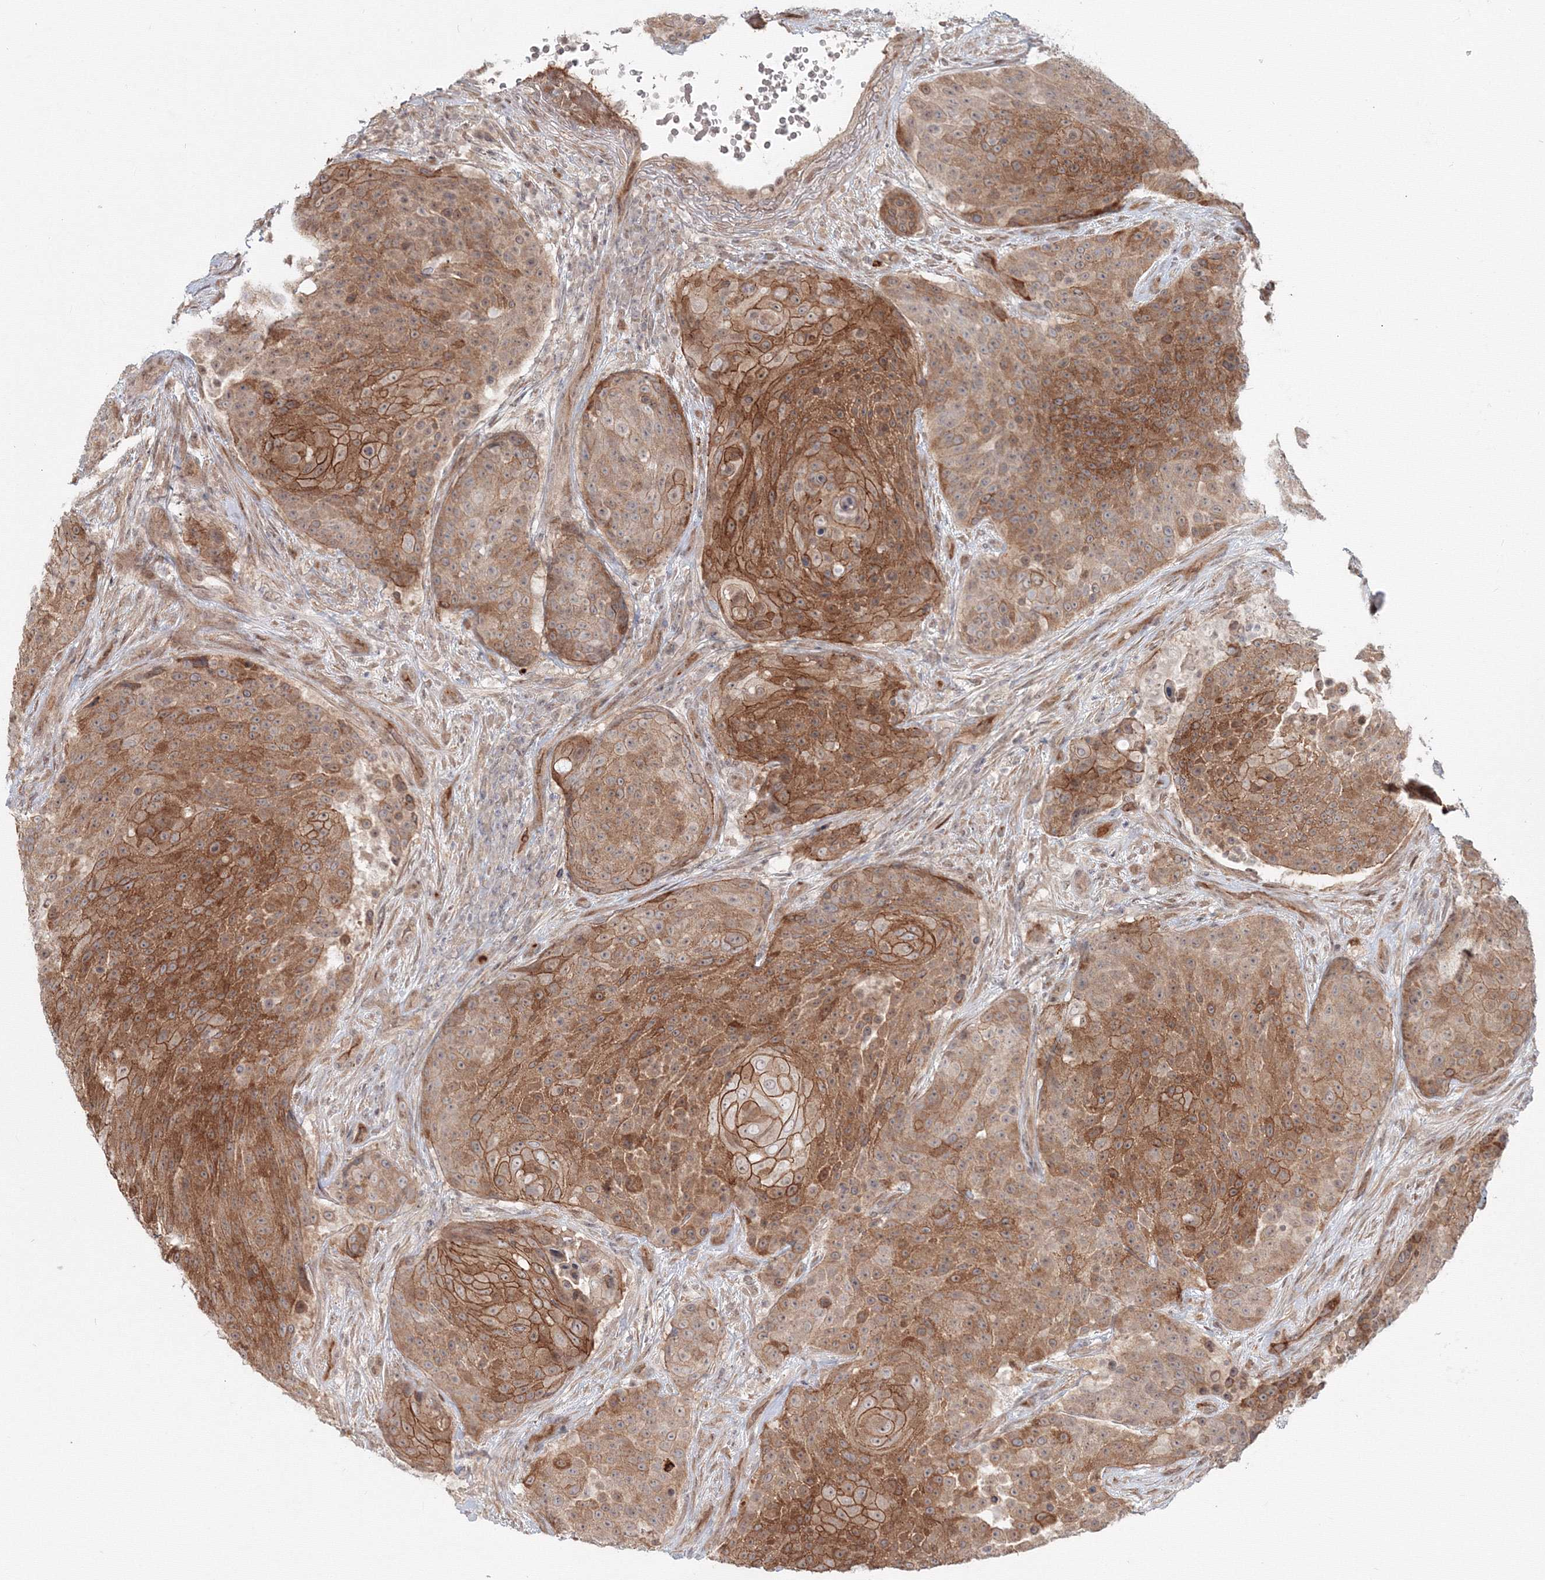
{"staining": {"intensity": "moderate", "quantity": ">75%", "location": "cytoplasmic/membranous"}, "tissue": "urothelial cancer", "cell_type": "Tumor cells", "image_type": "cancer", "snomed": [{"axis": "morphology", "description": "Urothelial carcinoma, High grade"}, {"axis": "topography", "description": "Urinary bladder"}], "caption": "IHC of high-grade urothelial carcinoma shows medium levels of moderate cytoplasmic/membranous expression in about >75% of tumor cells.", "gene": "SH3PXD2A", "patient": {"sex": "female", "age": 63}}